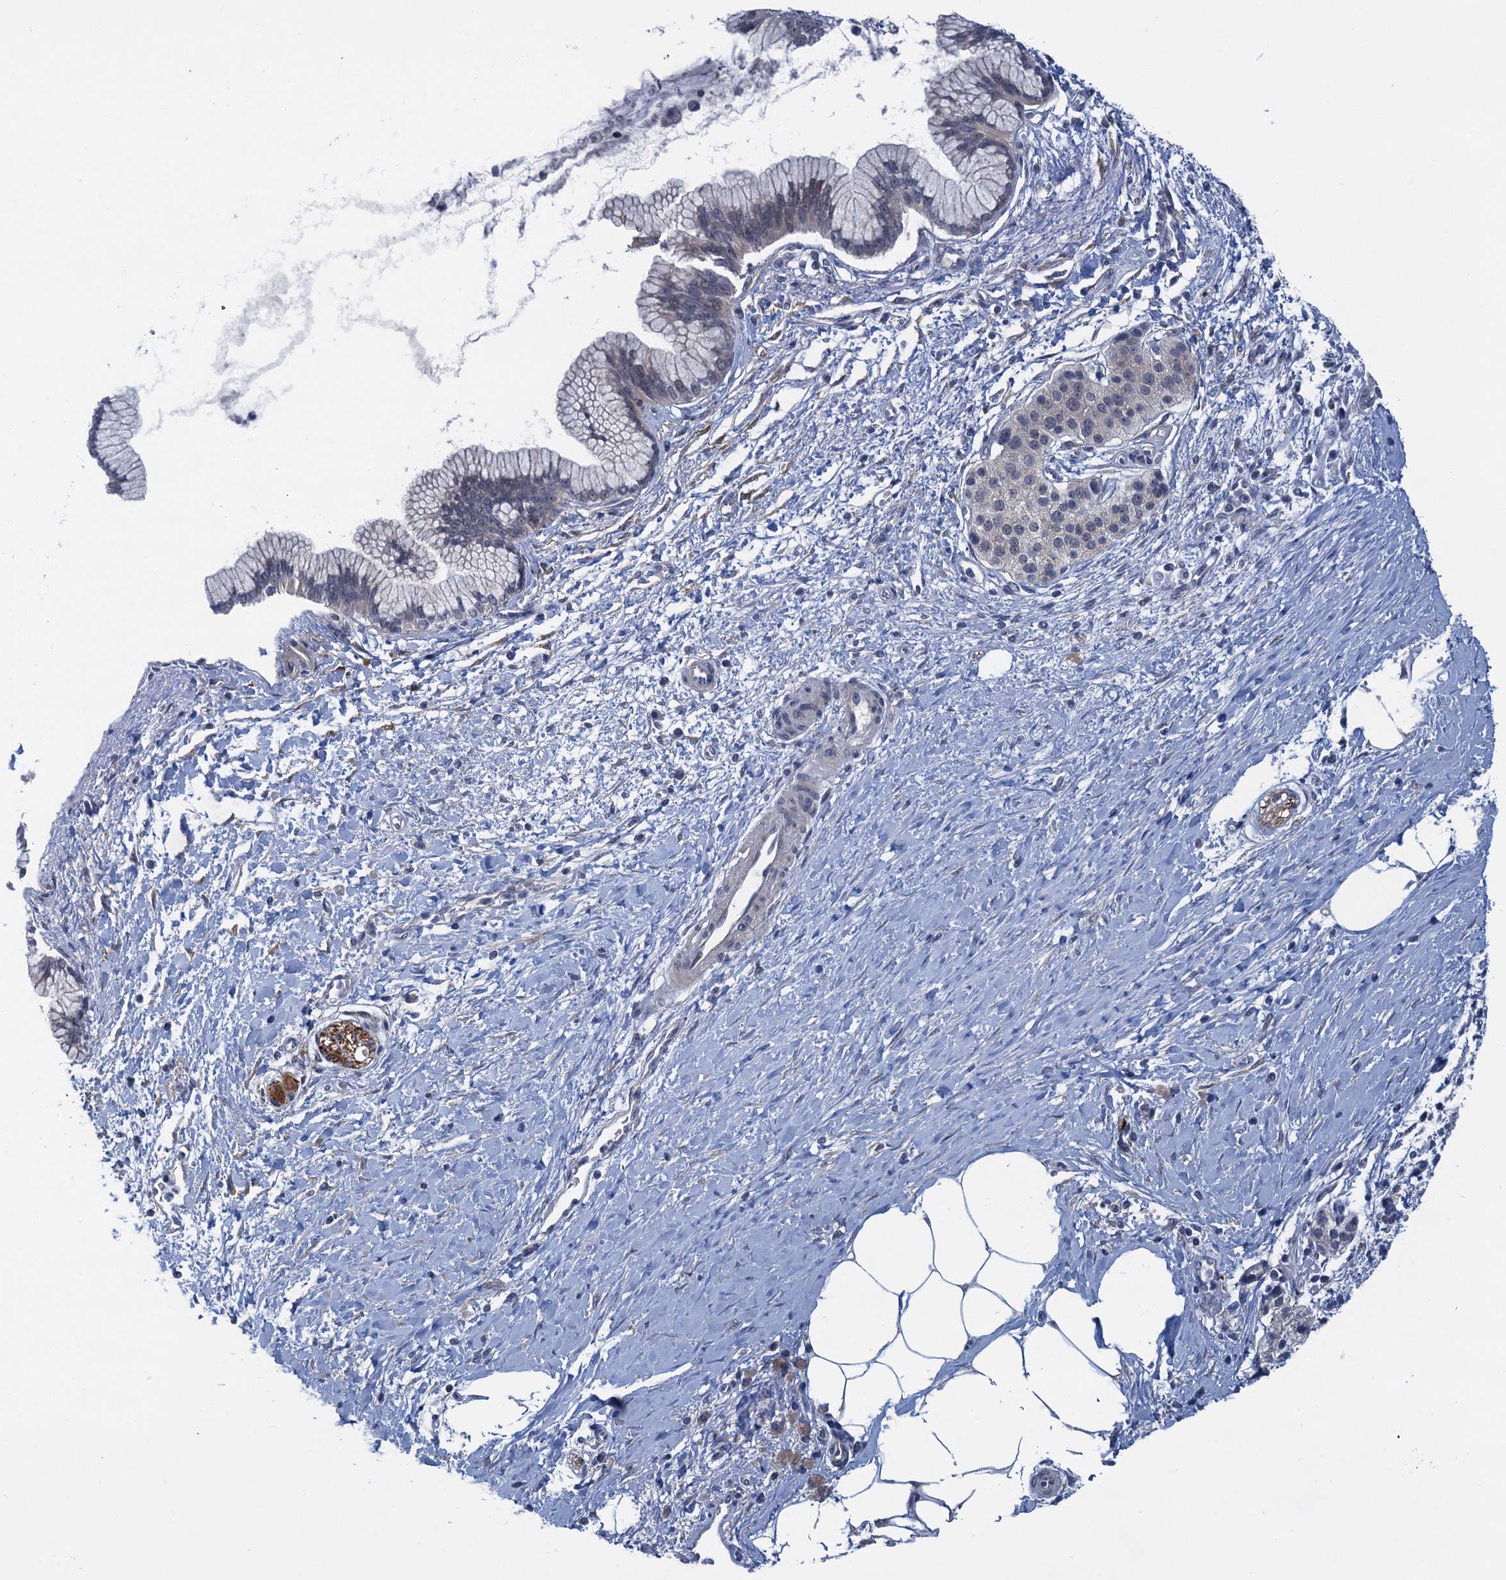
{"staining": {"intensity": "negative", "quantity": "none", "location": "none"}, "tissue": "pancreatic cancer", "cell_type": "Tumor cells", "image_type": "cancer", "snomed": [{"axis": "morphology", "description": "Adenocarcinoma, NOS"}, {"axis": "topography", "description": "Pancreas"}], "caption": "Immunohistochemistry (IHC) of pancreatic cancer (adenocarcinoma) reveals no positivity in tumor cells. The staining is performed using DAB brown chromogen with nuclei counter-stained in using hematoxylin.", "gene": "MRFAP1", "patient": {"sex": "male", "age": 58}}